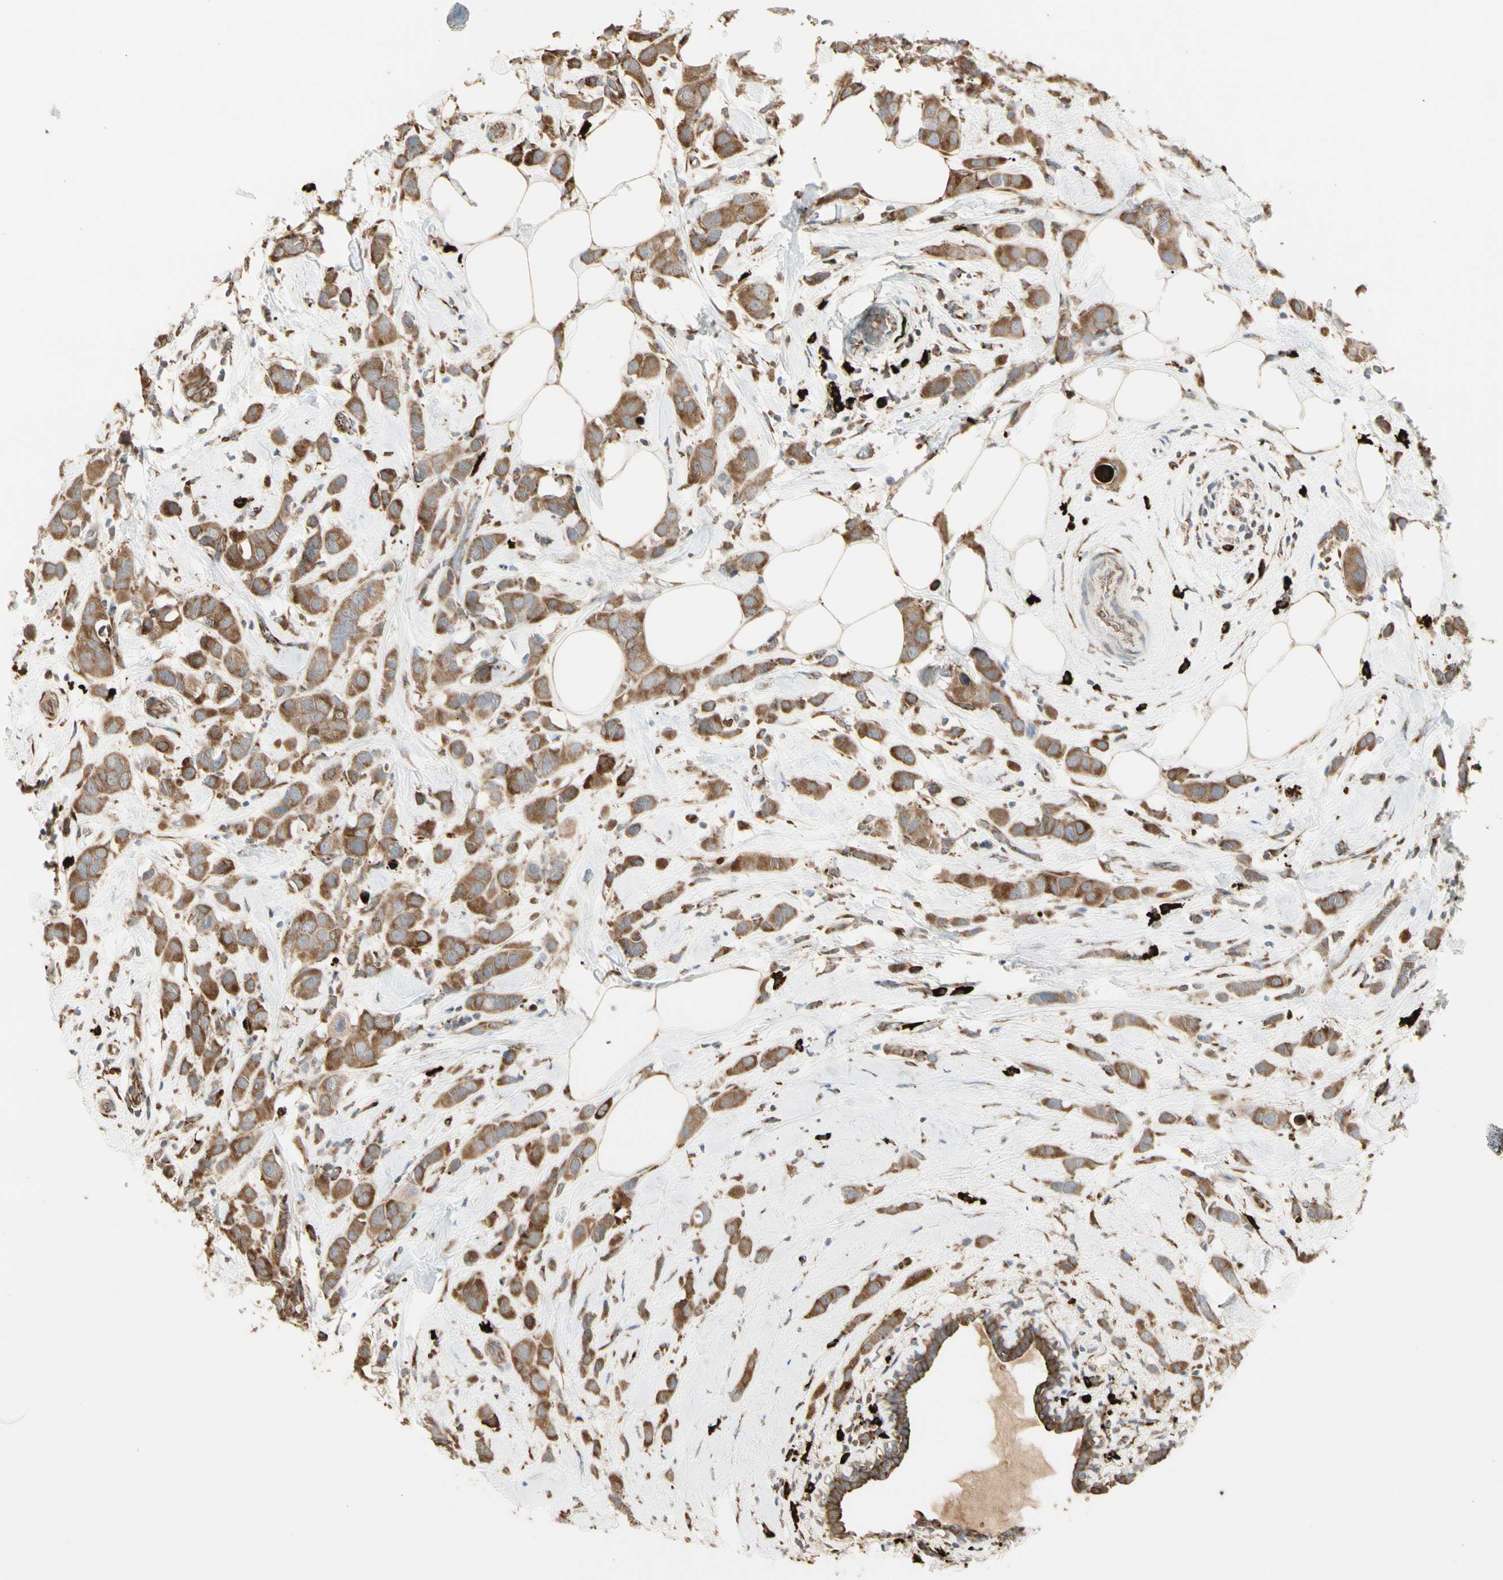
{"staining": {"intensity": "moderate", "quantity": ">75%", "location": "cytoplasmic/membranous"}, "tissue": "breast cancer", "cell_type": "Tumor cells", "image_type": "cancer", "snomed": [{"axis": "morphology", "description": "Normal tissue, NOS"}, {"axis": "morphology", "description": "Duct carcinoma"}, {"axis": "topography", "description": "Breast"}], "caption": "About >75% of tumor cells in human breast cancer exhibit moderate cytoplasmic/membranous protein expression as visualized by brown immunohistochemical staining.", "gene": "HSP90B1", "patient": {"sex": "female", "age": 50}}